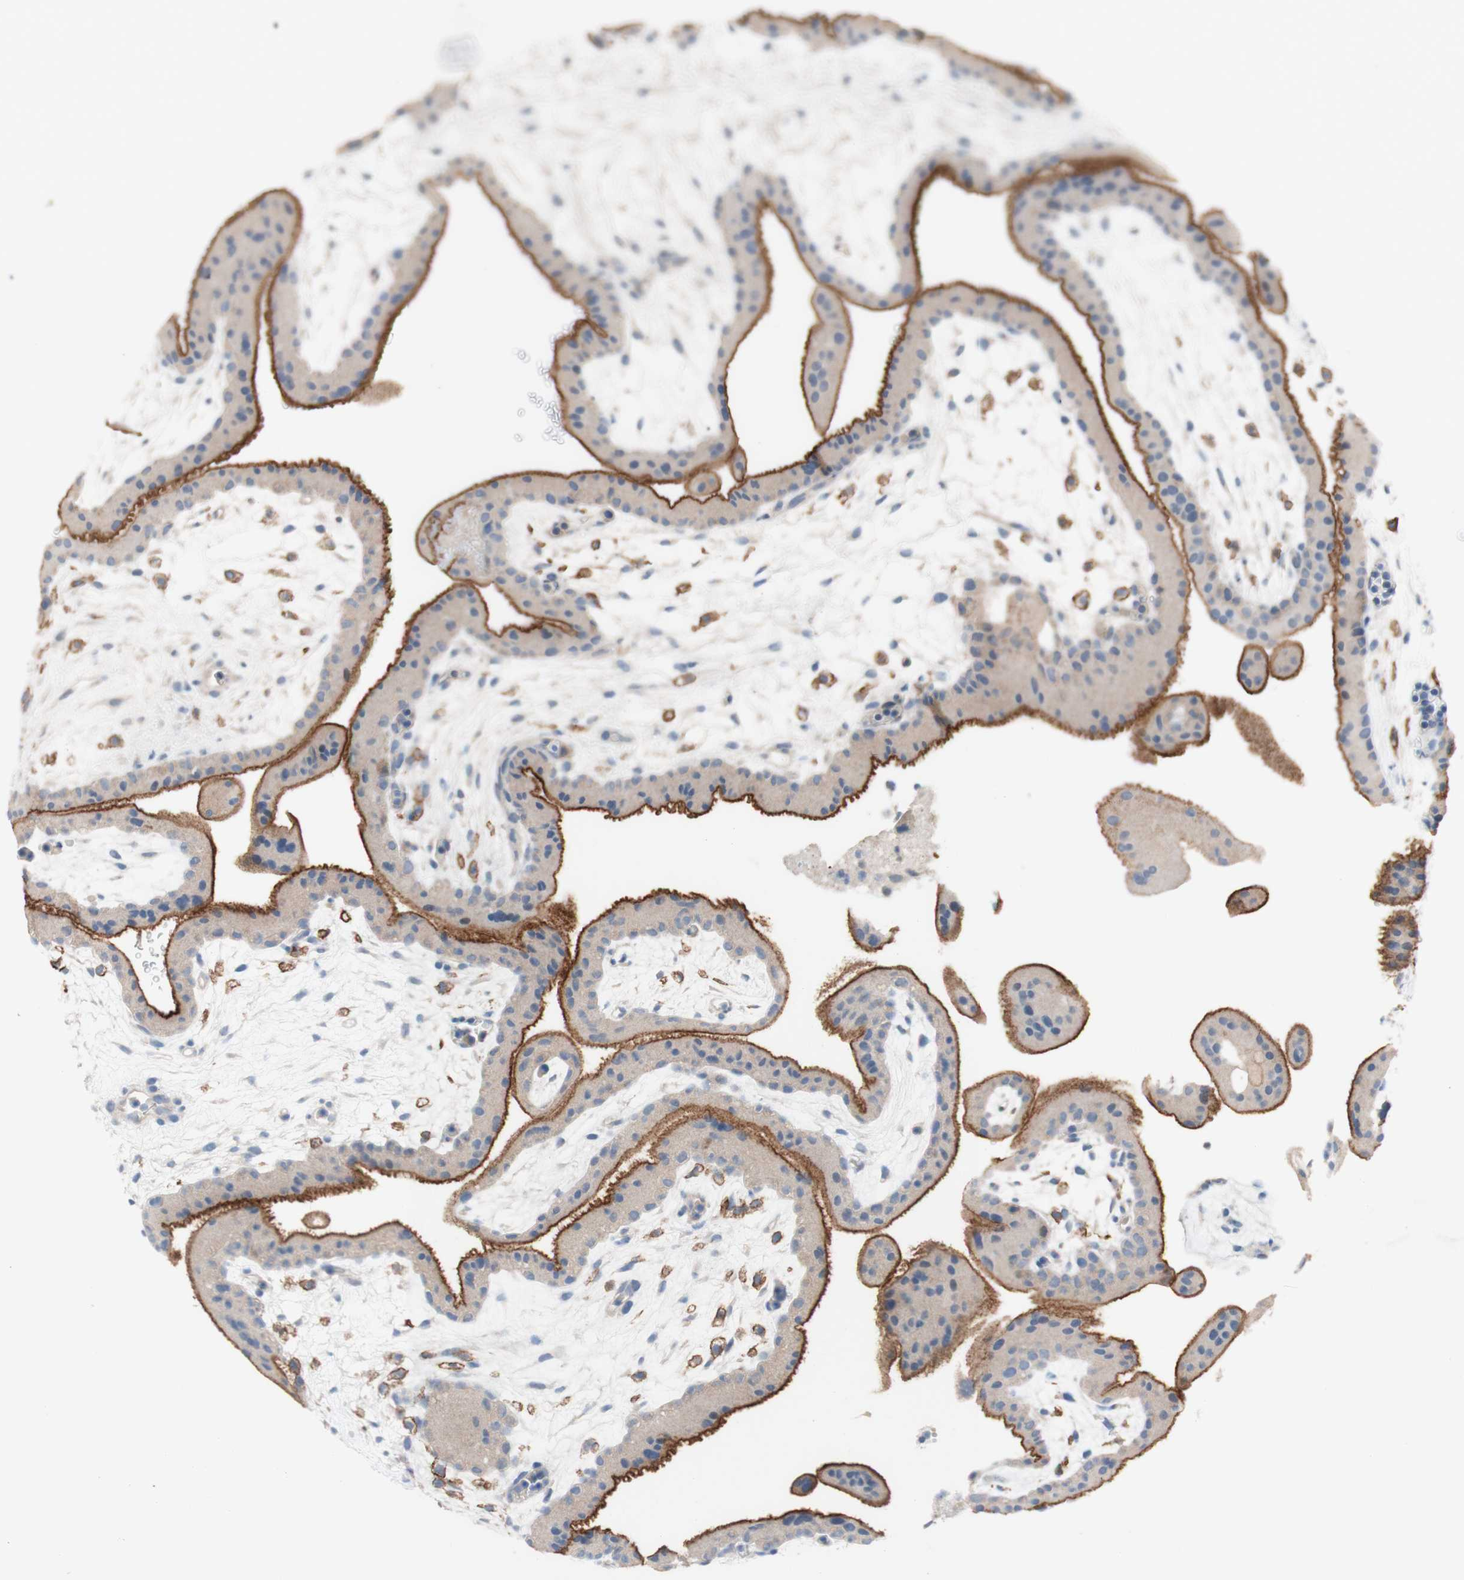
{"staining": {"intensity": "moderate", "quantity": ">75%", "location": "cytoplasmic/membranous"}, "tissue": "placenta", "cell_type": "Trophoblastic cells", "image_type": "normal", "snomed": [{"axis": "morphology", "description": "Normal tissue, NOS"}, {"axis": "topography", "description": "Placenta"}], "caption": "The micrograph exhibits immunohistochemical staining of normal placenta. There is moderate cytoplasmic/membranous expression is identified in about >75% of trophoblastic cells.", "gene": "PEX2", "patient": {"sex": "female", "age": 19}}